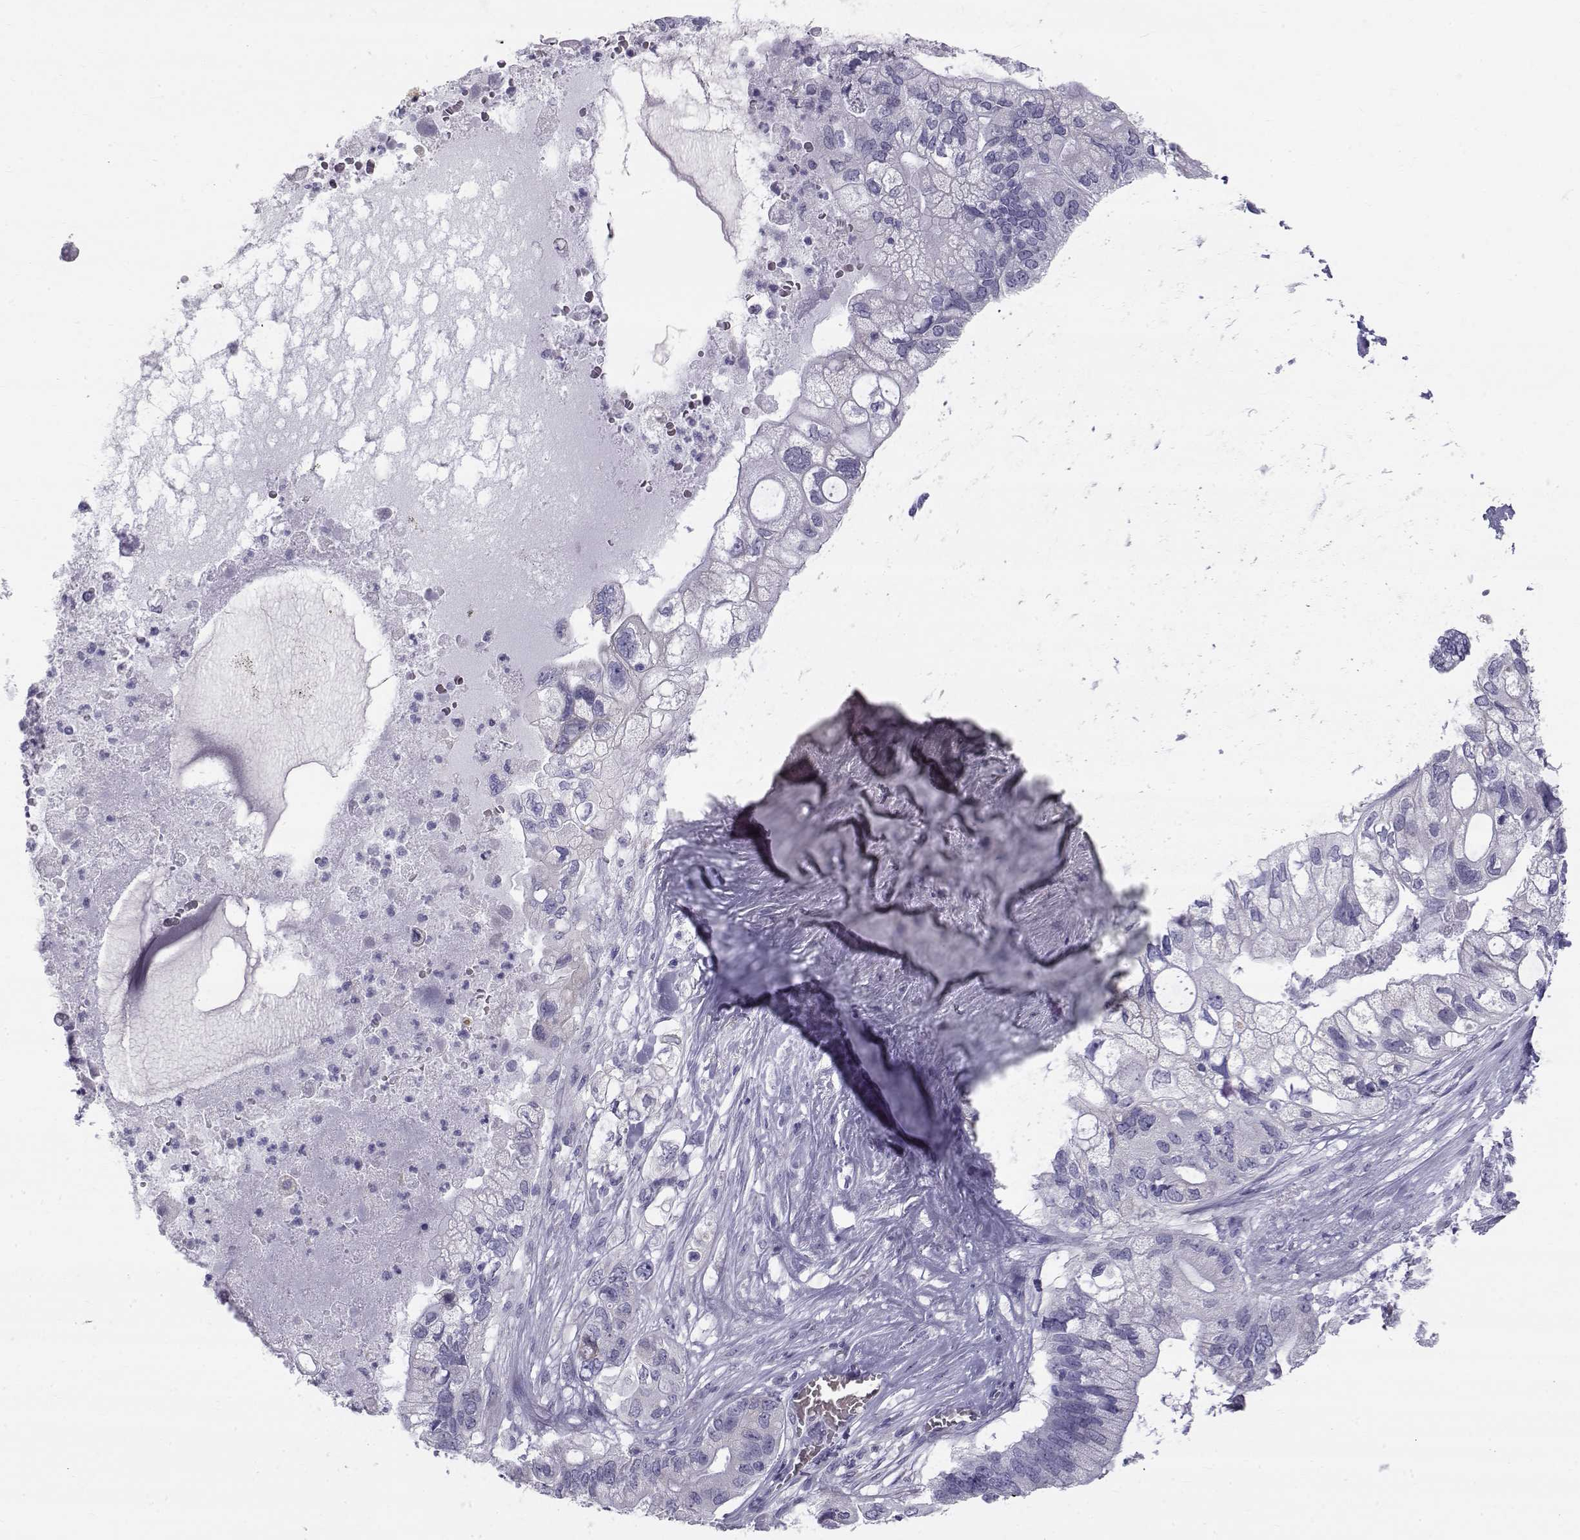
{"staining": {"intensity": "negative", "quantity": "none", "location": "none"}, "tissue": "pancreatic cancer", "cell_type": "Tumor cells", "image_type": "cancer", "snomed": [{"axis": "morphology", "description": "Adenocarcinoma, NOS"}, {"axis": "topography", "description": "Pancreas"}], "caption": "An IHC micrograph of pancreatic cancer is shown. There is no staining in tumor cells of pancreatic cancer. (DAB (3,3'-diaminobenzidine) IHC with hematoxylin counter stain).", "gene": "RNASE12", "patient": {"sex": "female", "age": 72}}